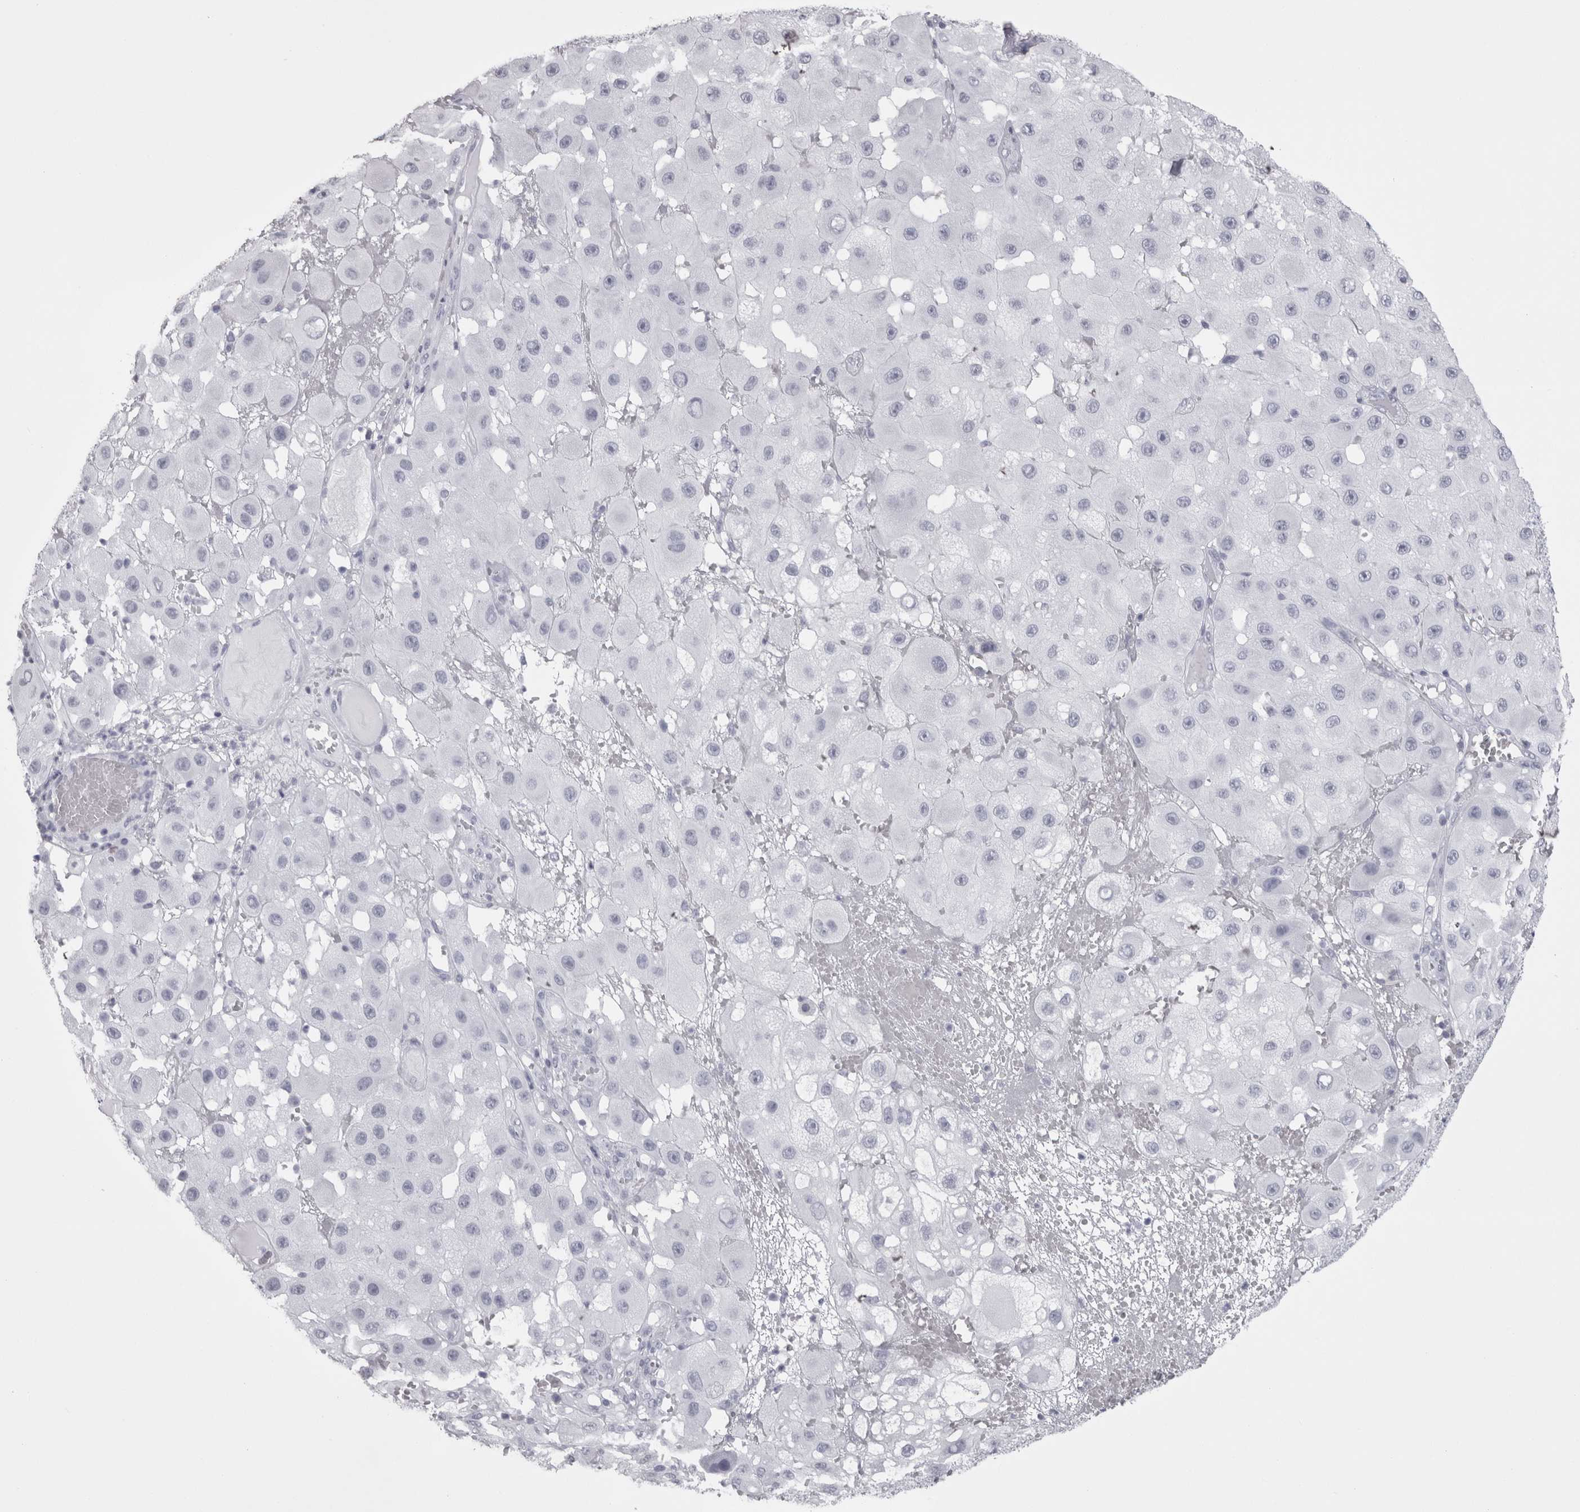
{"staining": {"intensity": "negative", "quantity": "none", "location": "none"}, "tissue": "melanoma", "cell_type": "Tumor cells", "image_type": "cancer", "snomed": [{"axis": "morphology", "description": "Malignant melanoma, NOS"}, {"axis": "topography", "description": "Skin"}], "caption": "Tumor cells show no significant protein staining in melanoma. (DAB IHC, high magnification).", "gene": "SKAP1", "patient": {"sex": "female", "age": 81}}